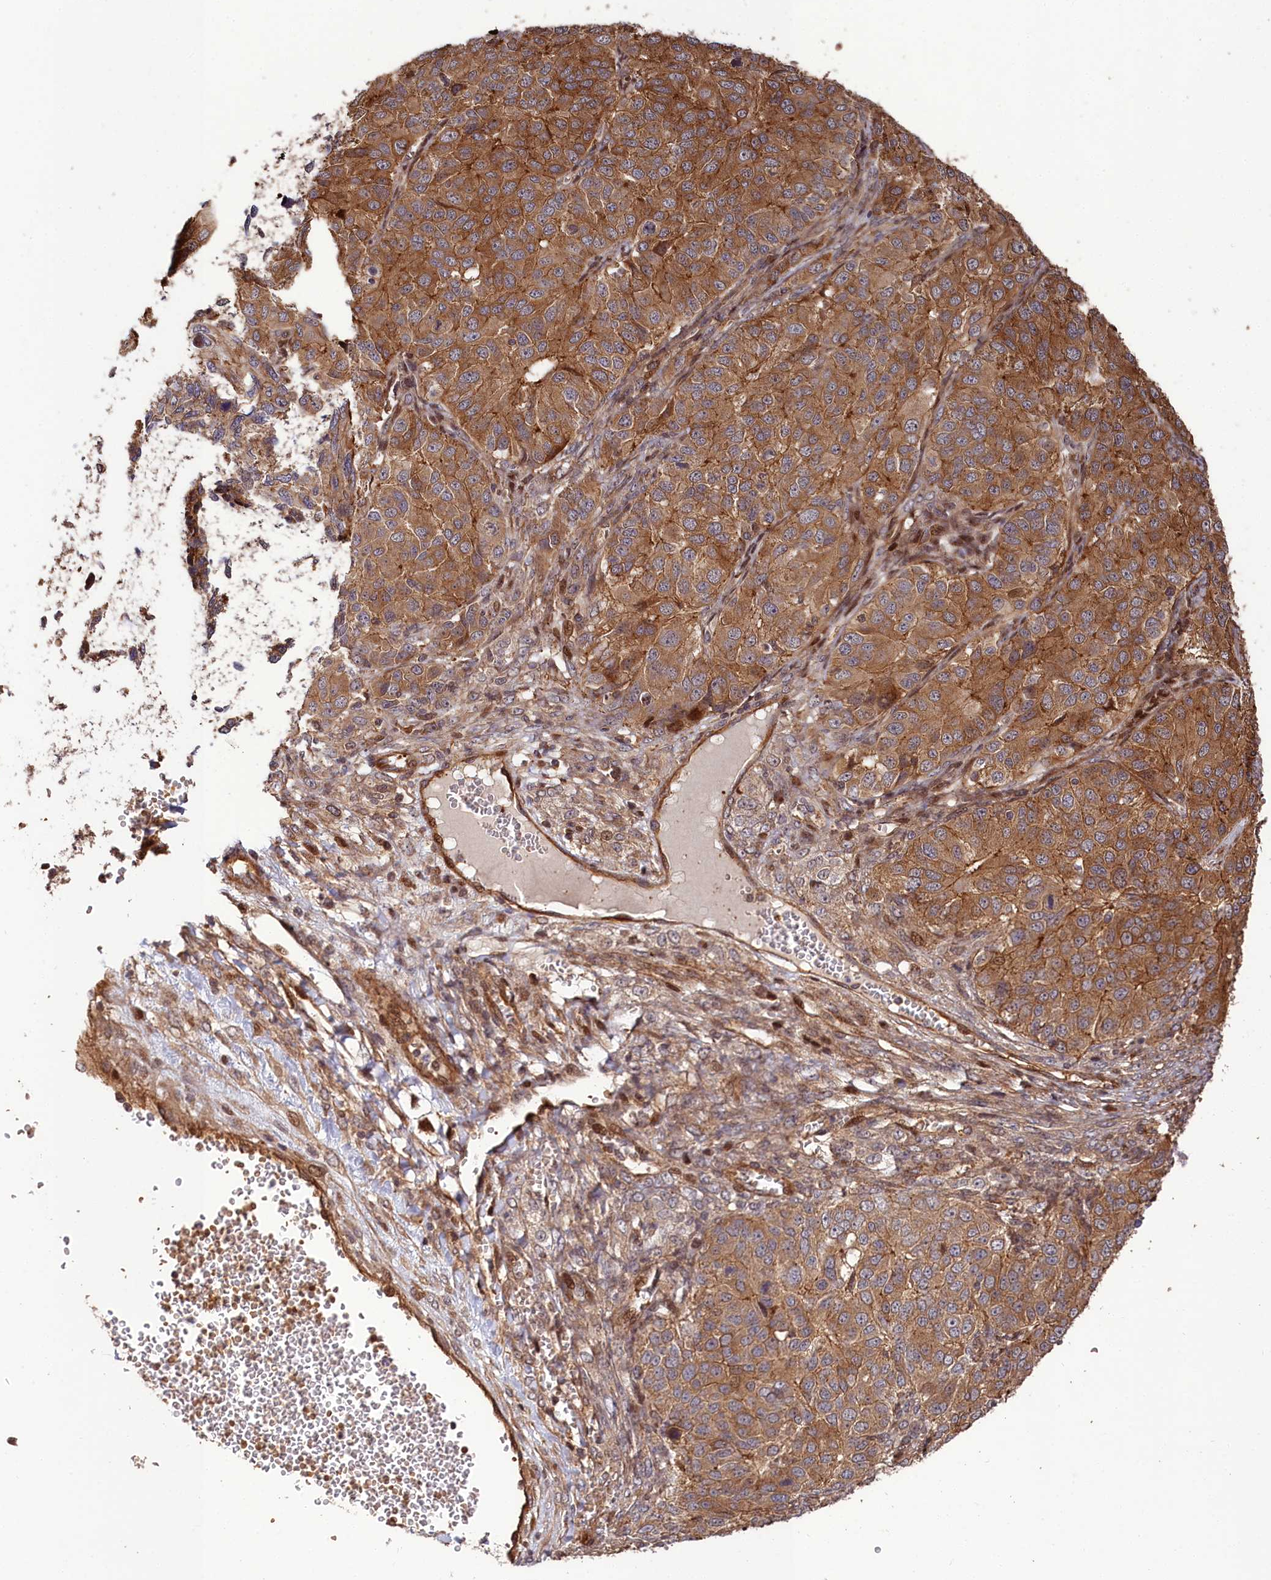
{"staining": {"intensity": "strong", "quantity": ">75%", "location": "cytoplasmic/membranous"}, "tissue": "ovarian cancer", "cell_type": "Tumor cells", "image_type": "cancer", "snomed": [{"axis": "morphology", "description": "Carcinoma, endometroid"}, {"axis": "topography", "description": "Ovary"}], "caption": "Immunohistochemical staining of human ovarian cancer shows strong cytoplasmic/membranous protein expression in approximately >75% of tumor cells.", "gene": "TNKS1BP1", "patient": {"sex": "female", "age": 51}}